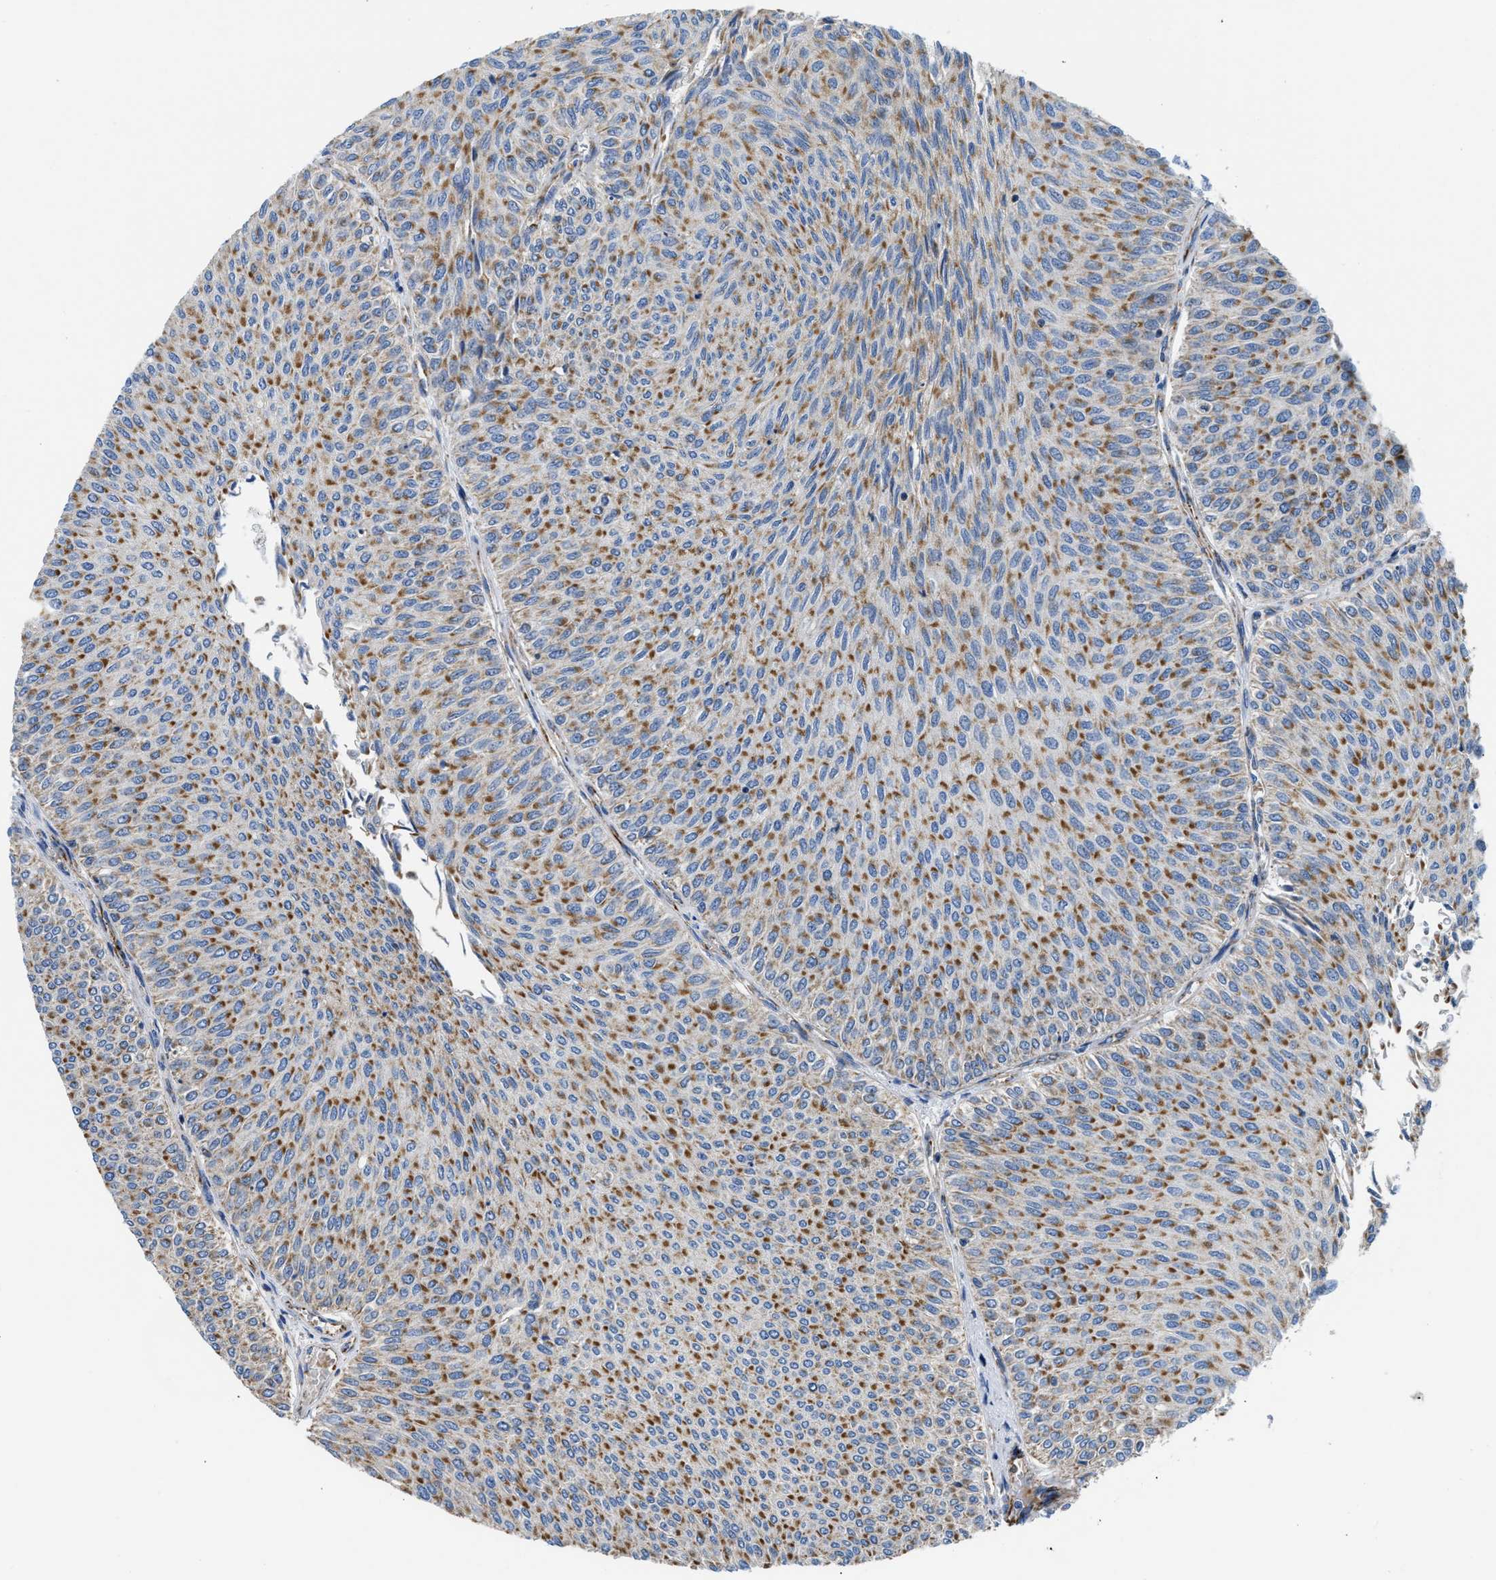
{"staining": {"intensity": "moderate", "quantity": ">75%", "location": "cytoplasmic/membranous"}, "tissue": "urothelial cancer", "cell_type": "Tumor cells", "image_type": "cancer", "snomed": [{"axis": "morphology", "description": "Urothelial carcinoma, Low grade"}, {"axis": "topography", "description": "Urinary bladder"}], "caption": "Moderate cytoplasmic/membranous staining for a protein is appreciated in approximately >75% of tumor cells of urothelial carcinoma (low-grade) using IHC.", "gene": "SLC25A13", "patient": {"sex": "male", "age": 78}}